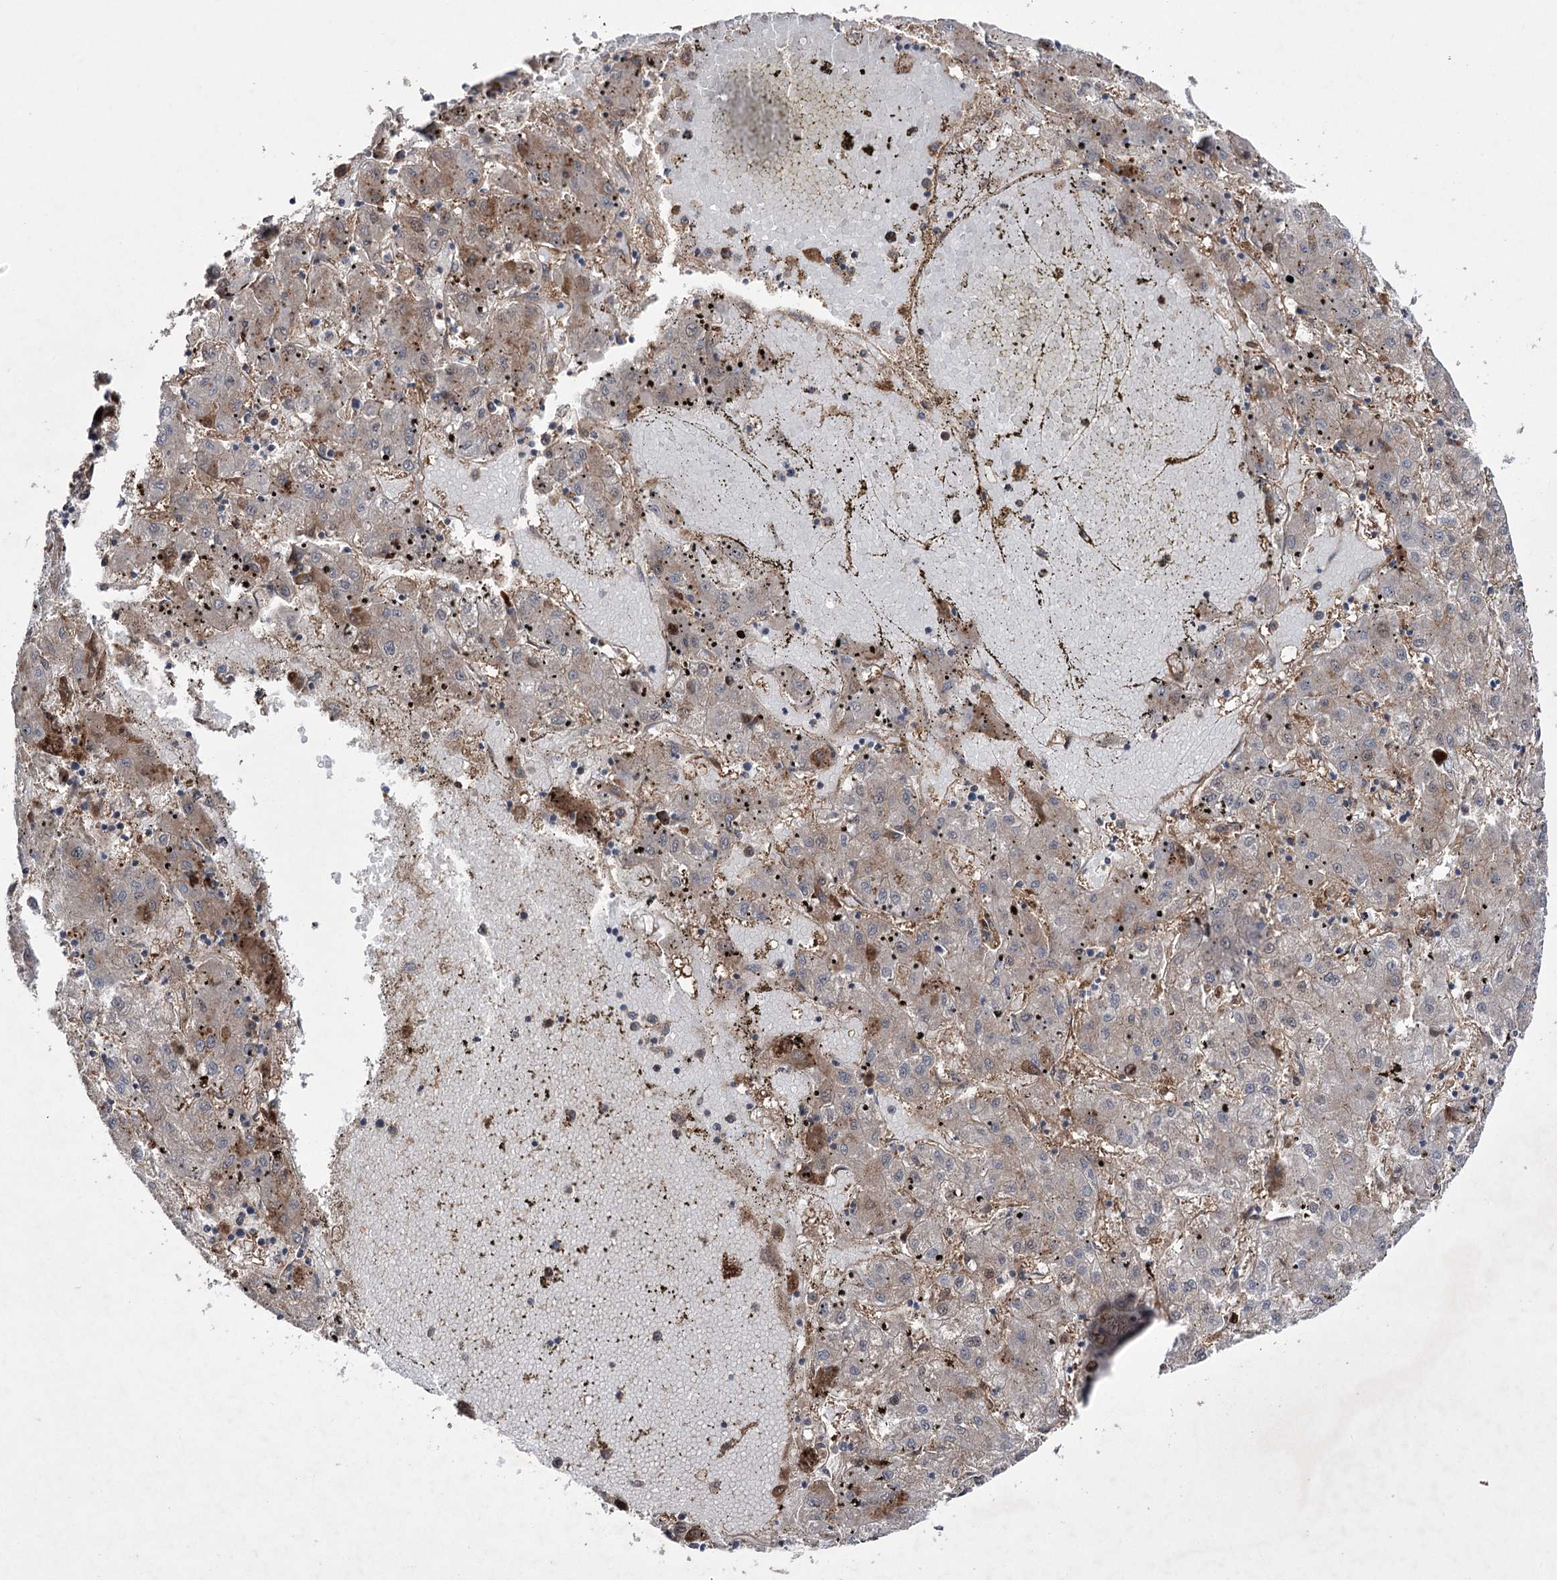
{"staining": {"intensity": "moderate", "quantity": "<25%", "location": "cytoplasmic/membranous"}, "tissue": "liver cancer", "cell_type": "Tumor cells", "image_type": "cancer", "snomed": [{"axis": "morphology", "description": "Carcinoma, Hepatocellular, NOS"}, {"axis": "topography", "description": "Liver"}], "caption": "Protein staining by IHC shows moderate cytoplasmic/membranous staining in about <25% of tumor cells in liver cancer (hepatocellular carcinoma).", "gene": "OTUD1", "patient": {"sex": "male", "age": 72}}